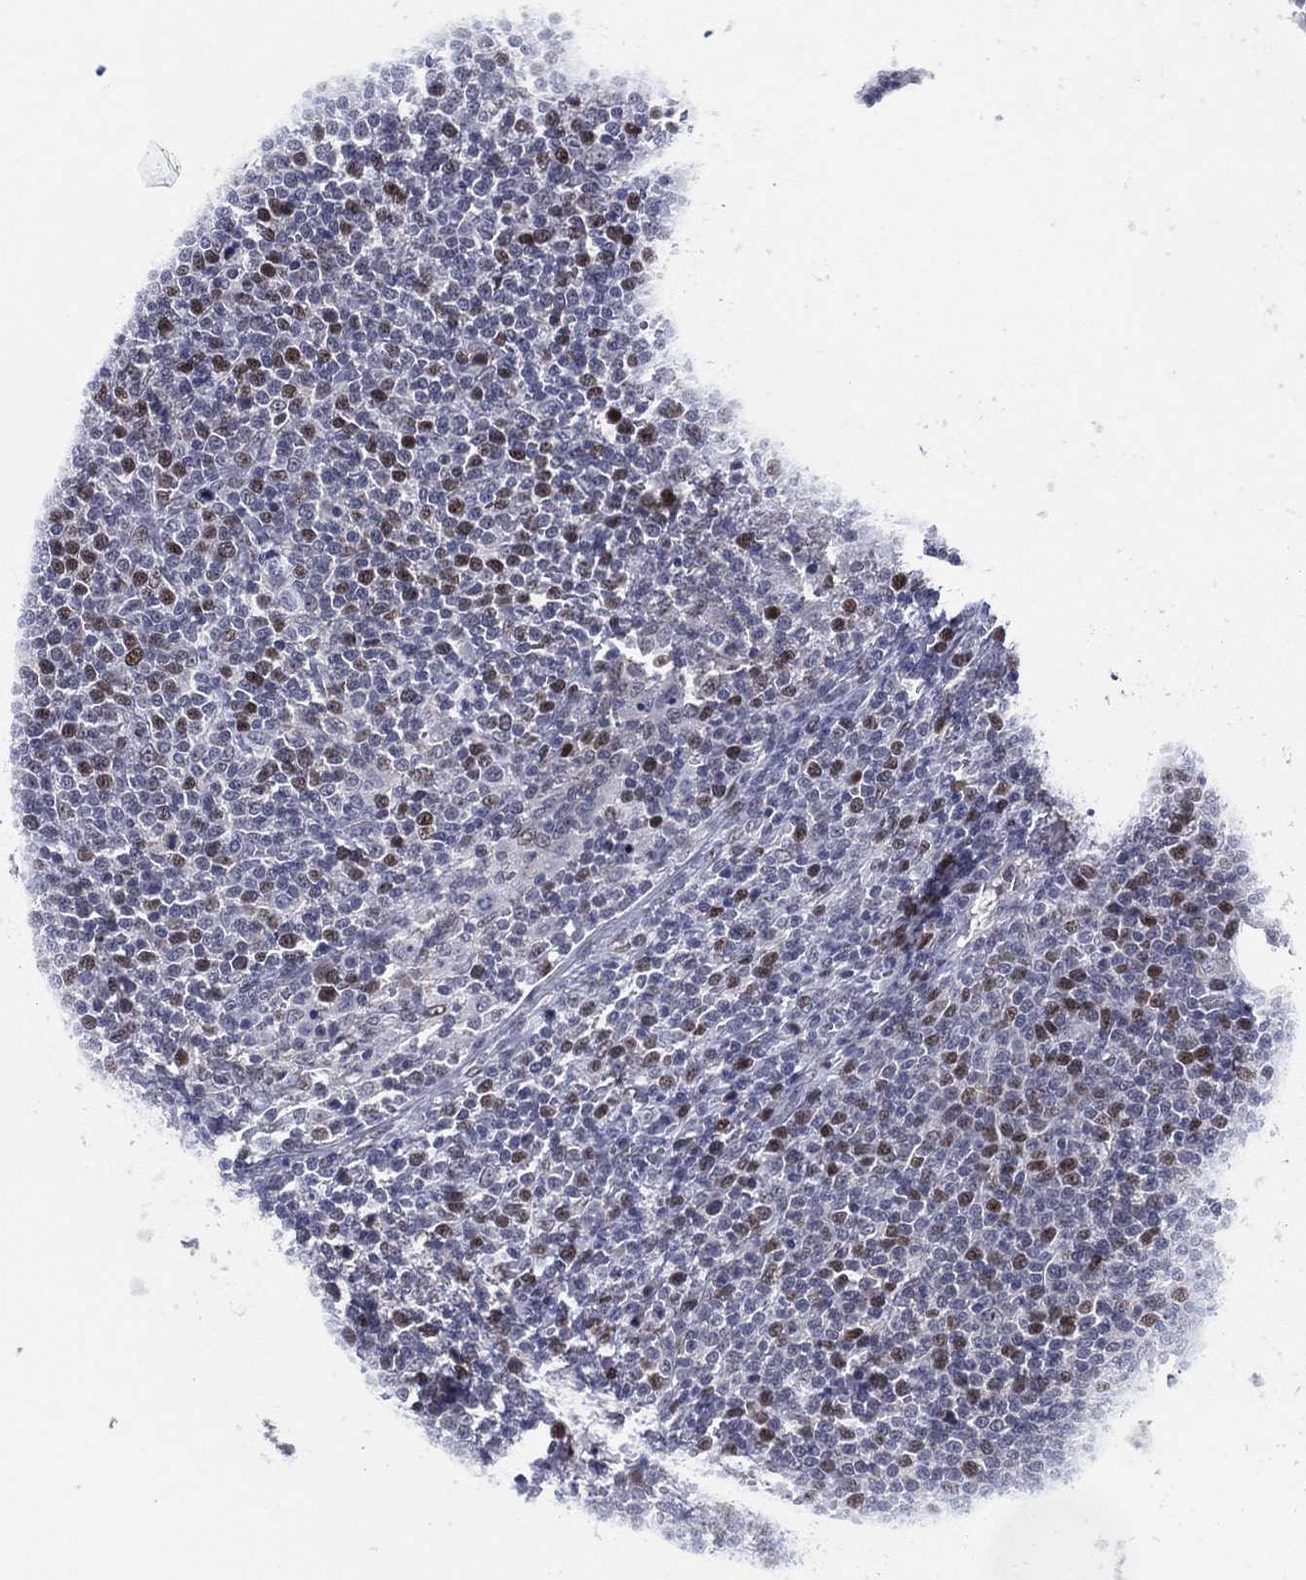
{"staining": {"intensity": "strong", "quantity": "<25%", "location": "nuclear"}, "tissue": "lymphoma", "cell_type": "Tumor cells", "image_type": "cancer", "snomed": [{"axis": "morphology", "description": "Malignant lymphoma, non-Hodgkin's type, High grade"}, {"axis": "topography", "description": "Lymph node"}], "caption": "Protein expression by IHC demonstrates strong nuclear positivity in about <25% of tumor cells in lymphoma.", "gene": "GATA6", "patient": {"sex": "male", "age": 61}}